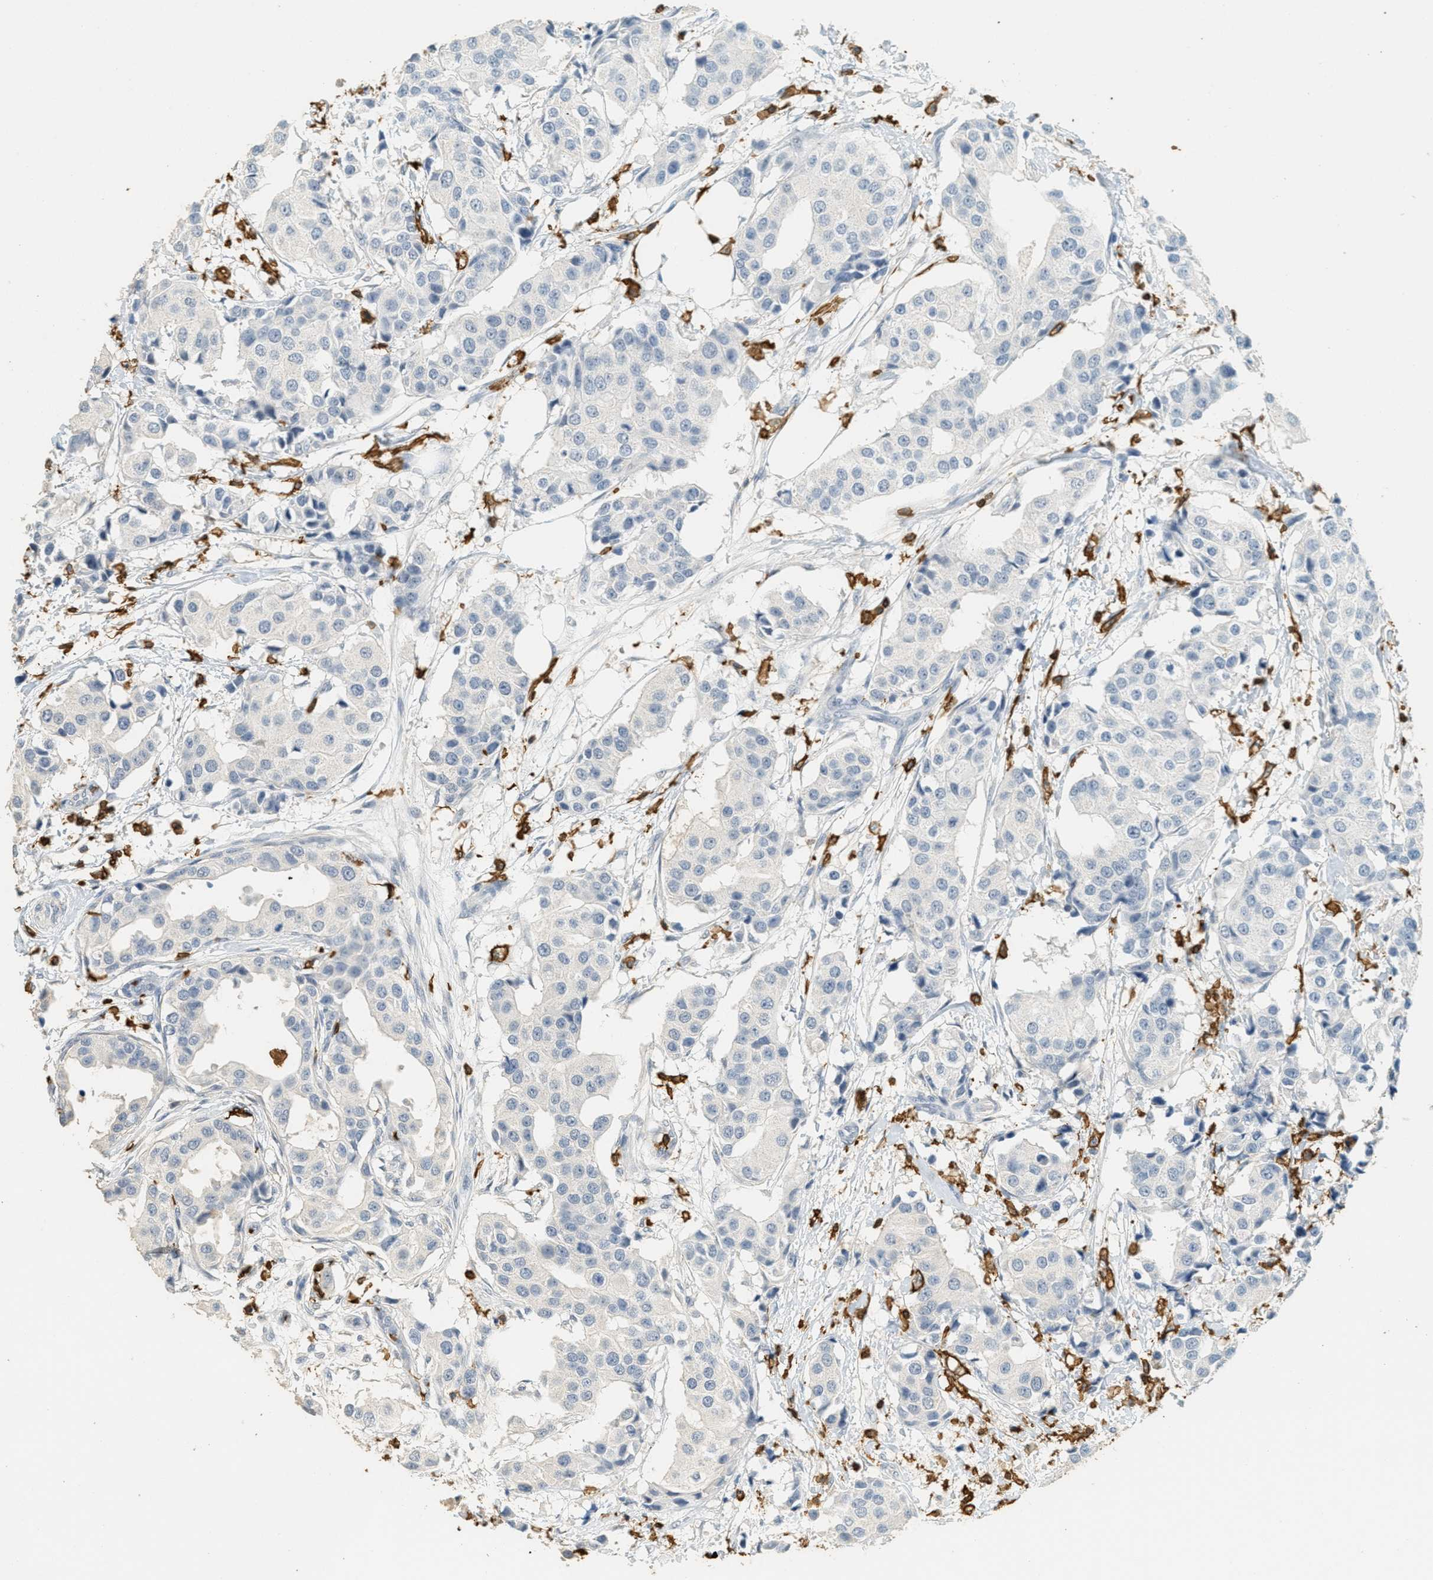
{"staining": {"intensity": "negative", "quantity": "none", "location": "none"}, "tissue": "breast cancer", "cell_type": "Tumor cells", "image_type": "cancer", "snomed": [{"axis": "morphology", "description": "Normal tissue, NOS"}, {"axis": "morphology", "description": "Duct carcinoma"}, {"axis": "topography", "description": "Breast"}], "caption": "DAB immunohistochemical staining of human breast cancer demonstrates no significant staining in tumor cells. Nuclei are stained in blue.", "gene": "LSP1", "patient": {"sex": "female", "age": 39}}